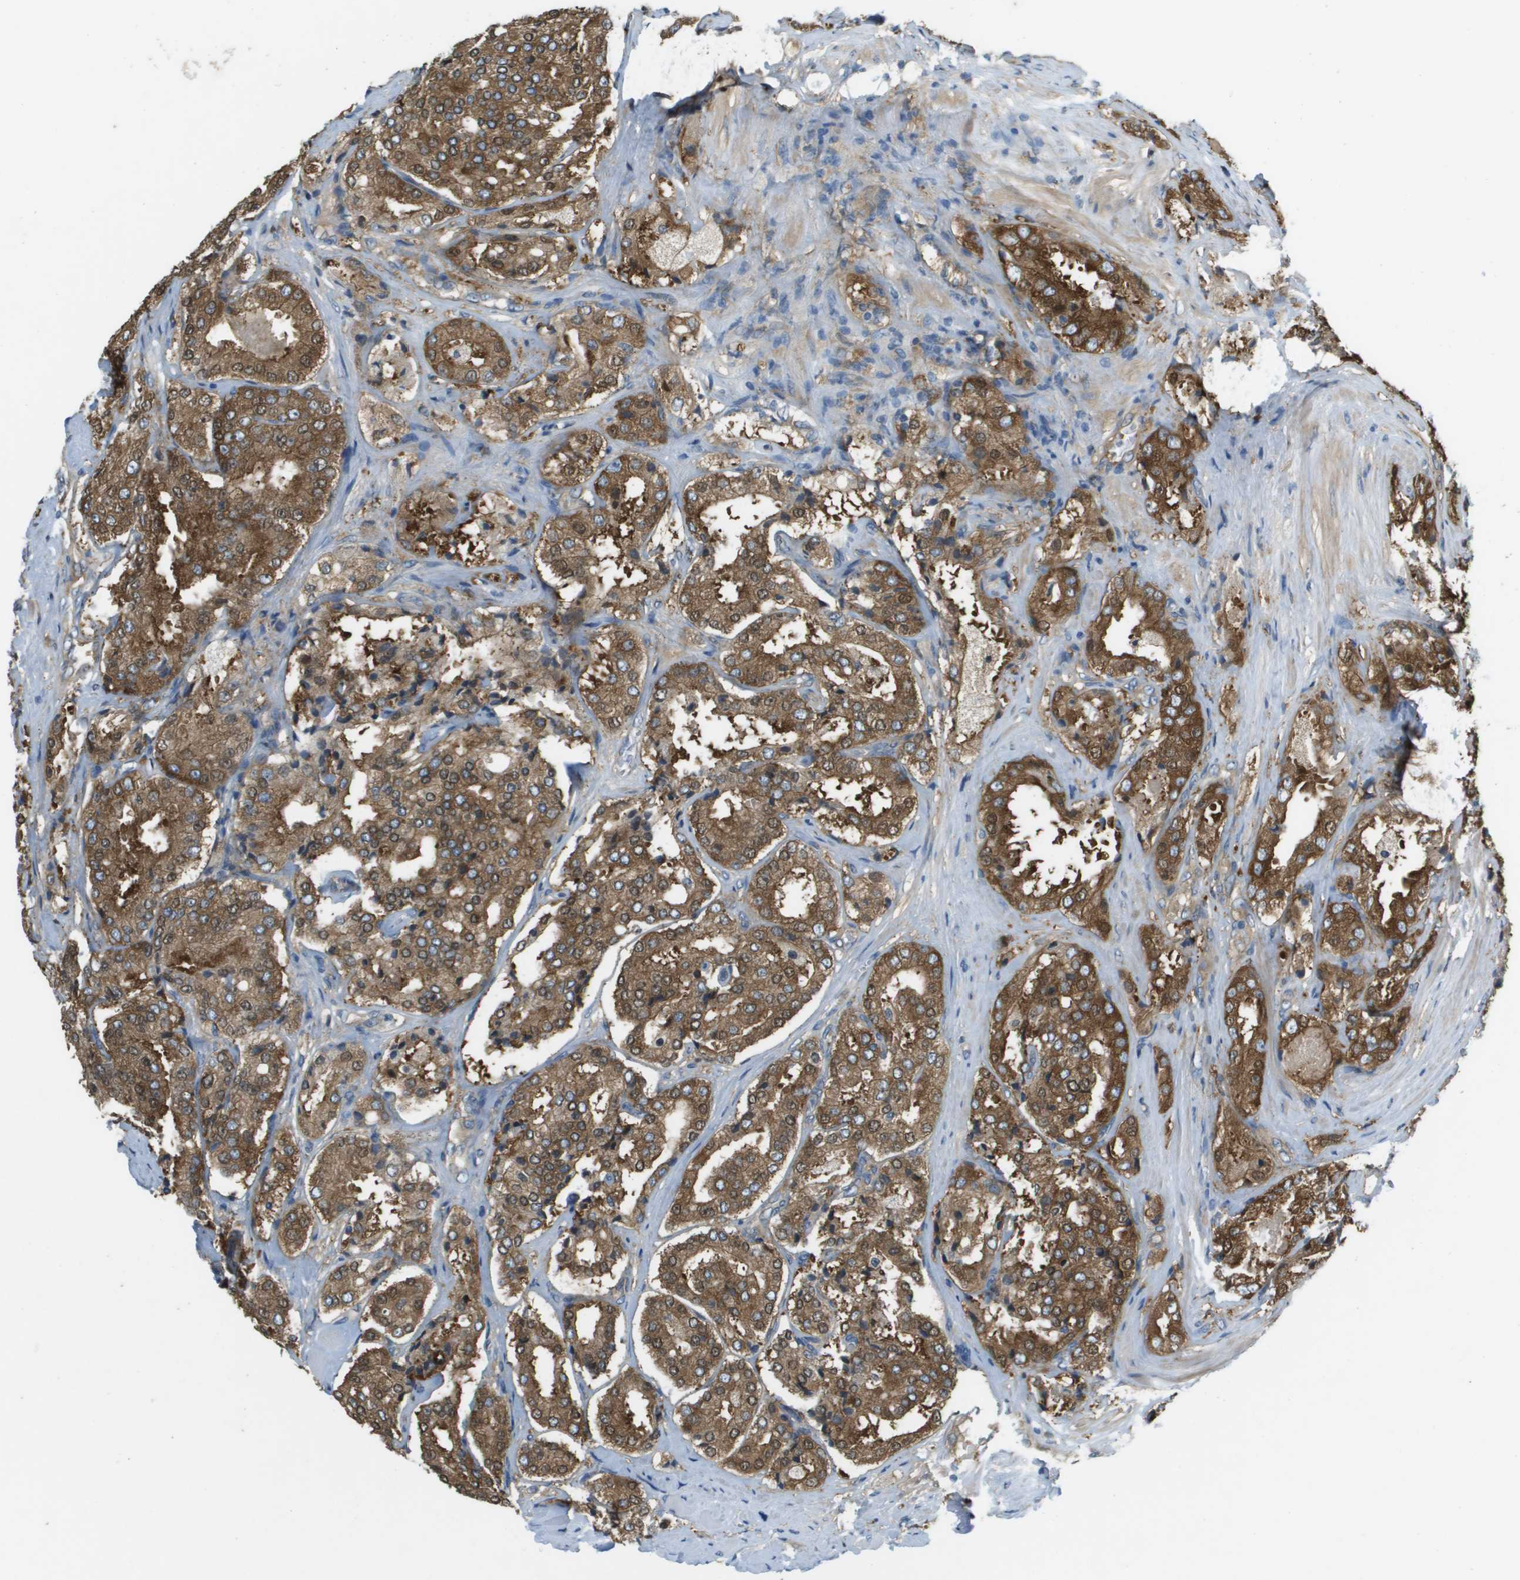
{"staining": {"intensity": "strong", "quantity": ">75%", "location": "cytoplasmic/membranous"}, "tissue": "prostate cancer", "cell_type": "Tumor cells", "image_type": "cancer", "snomed": [{"axis": "morphology", "description": "Adenocarcinoma, High grade"}, {"axis": "topography", "description": "Prostate"}], "caption": "Prostate cancer (high-grade adenocarcinoma) stained with IHC demonstrates strong cytoplasmic/membranous expression in approximately >75% of tumor cells.", "gene": "CORO1B", "patient": {"sex": "male", "age": 65}}